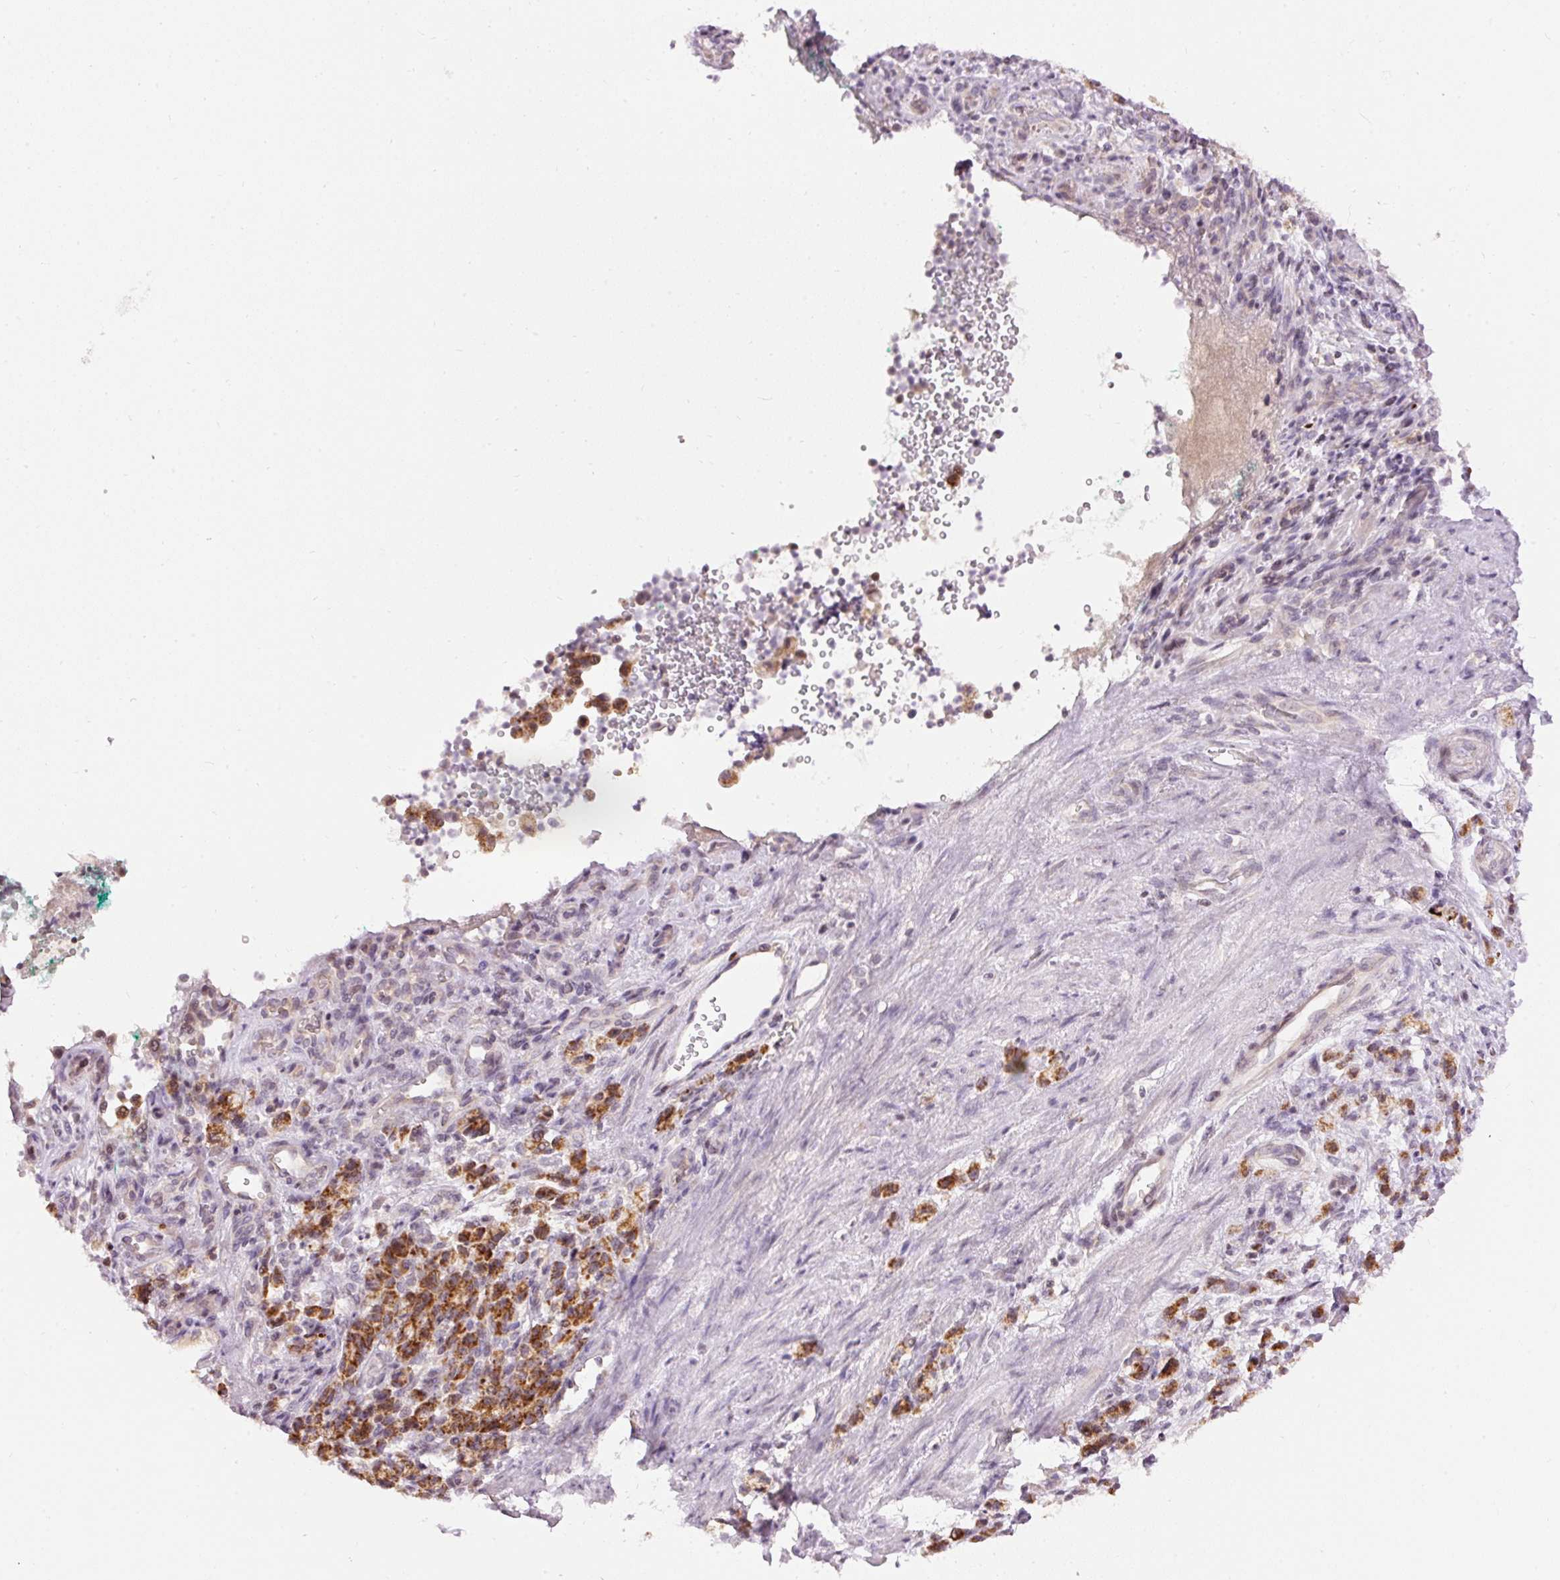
{"staining": {"intensity": "strong", "quantity": ">75%", "location": "cytoplasmic/membranous"}, "tissue": "stomach cancer", "cell_type": "Tumor cells", "image_type": "cancer", "snomed": [{"axis": "morphology", "description": "Adenocarcinoma, NOS"}, {"axis": "topography", "description": "Stomach"}], "caption": "This is a photomicrograph of immunohistochemistry (IHC) staining of stomach cancer, which shows strong positivity in the cytoplasmic/membranous of tumor cells.", "gene": "ABHD11", "patient": {"sex": "male", "age": 77}}